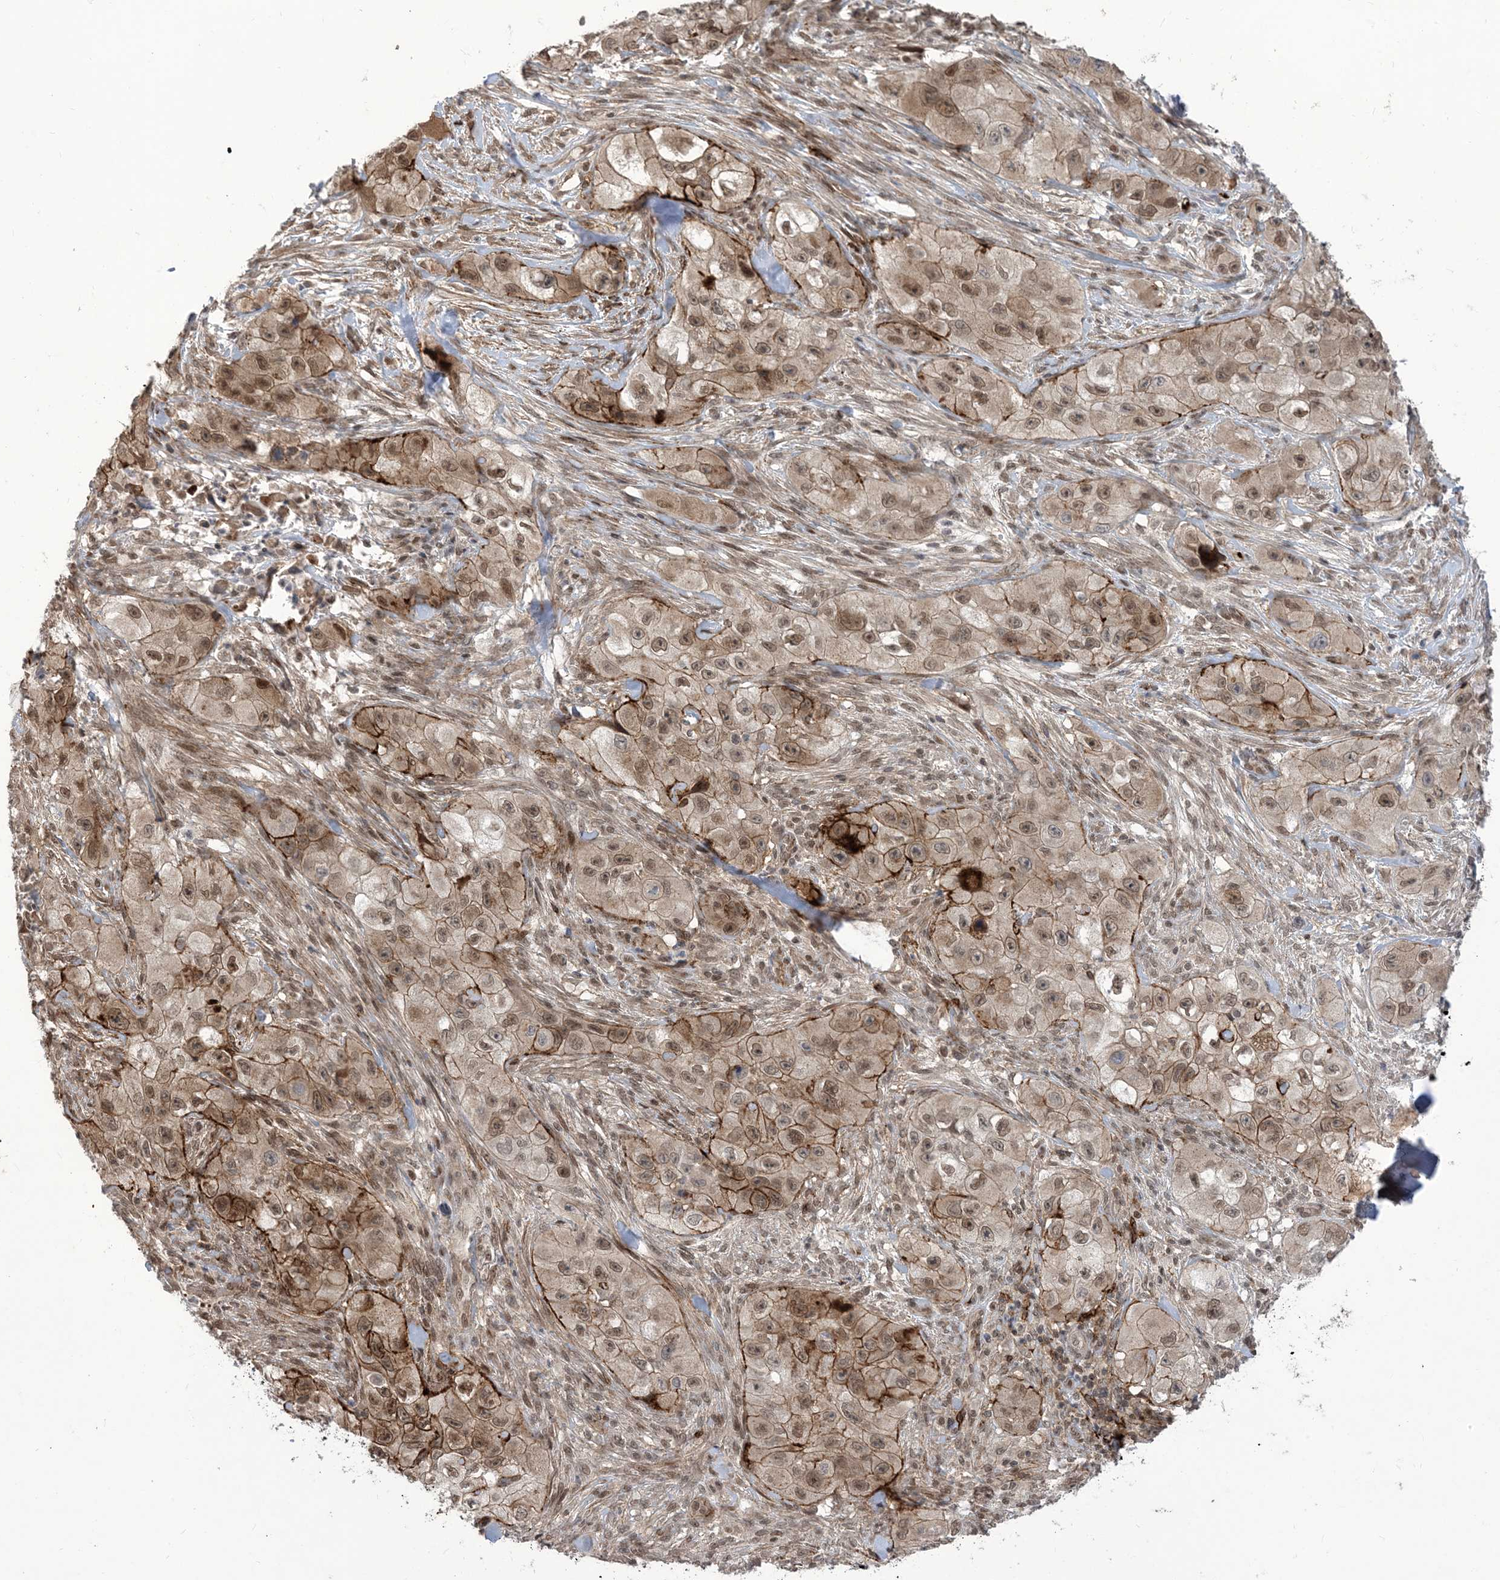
{"staining": {"intensity": "moderate", "quantity": ">75%", "location": "cytoplasmic/membranous,nuclear"}, "tissue": "skin cancer", "cell_type": "Tumor cells", "image_type": "cancer", "snomed": [{"axis": "morphology", "description": "Squamous cell carcinoma, NOS"}, {"axis": "topography", "description": "Skin"}, {"axis": "topography", "description": "Subcutis"}], "caption": "A medium amount of moderate cytoplasmic/membranous and nuclear expression is identified in about >75% of tumor cells in squamous cell carcinoma (skin) tissue.", "gene": "LAGE3", "patient": {"sex": "male", "age": 73}}